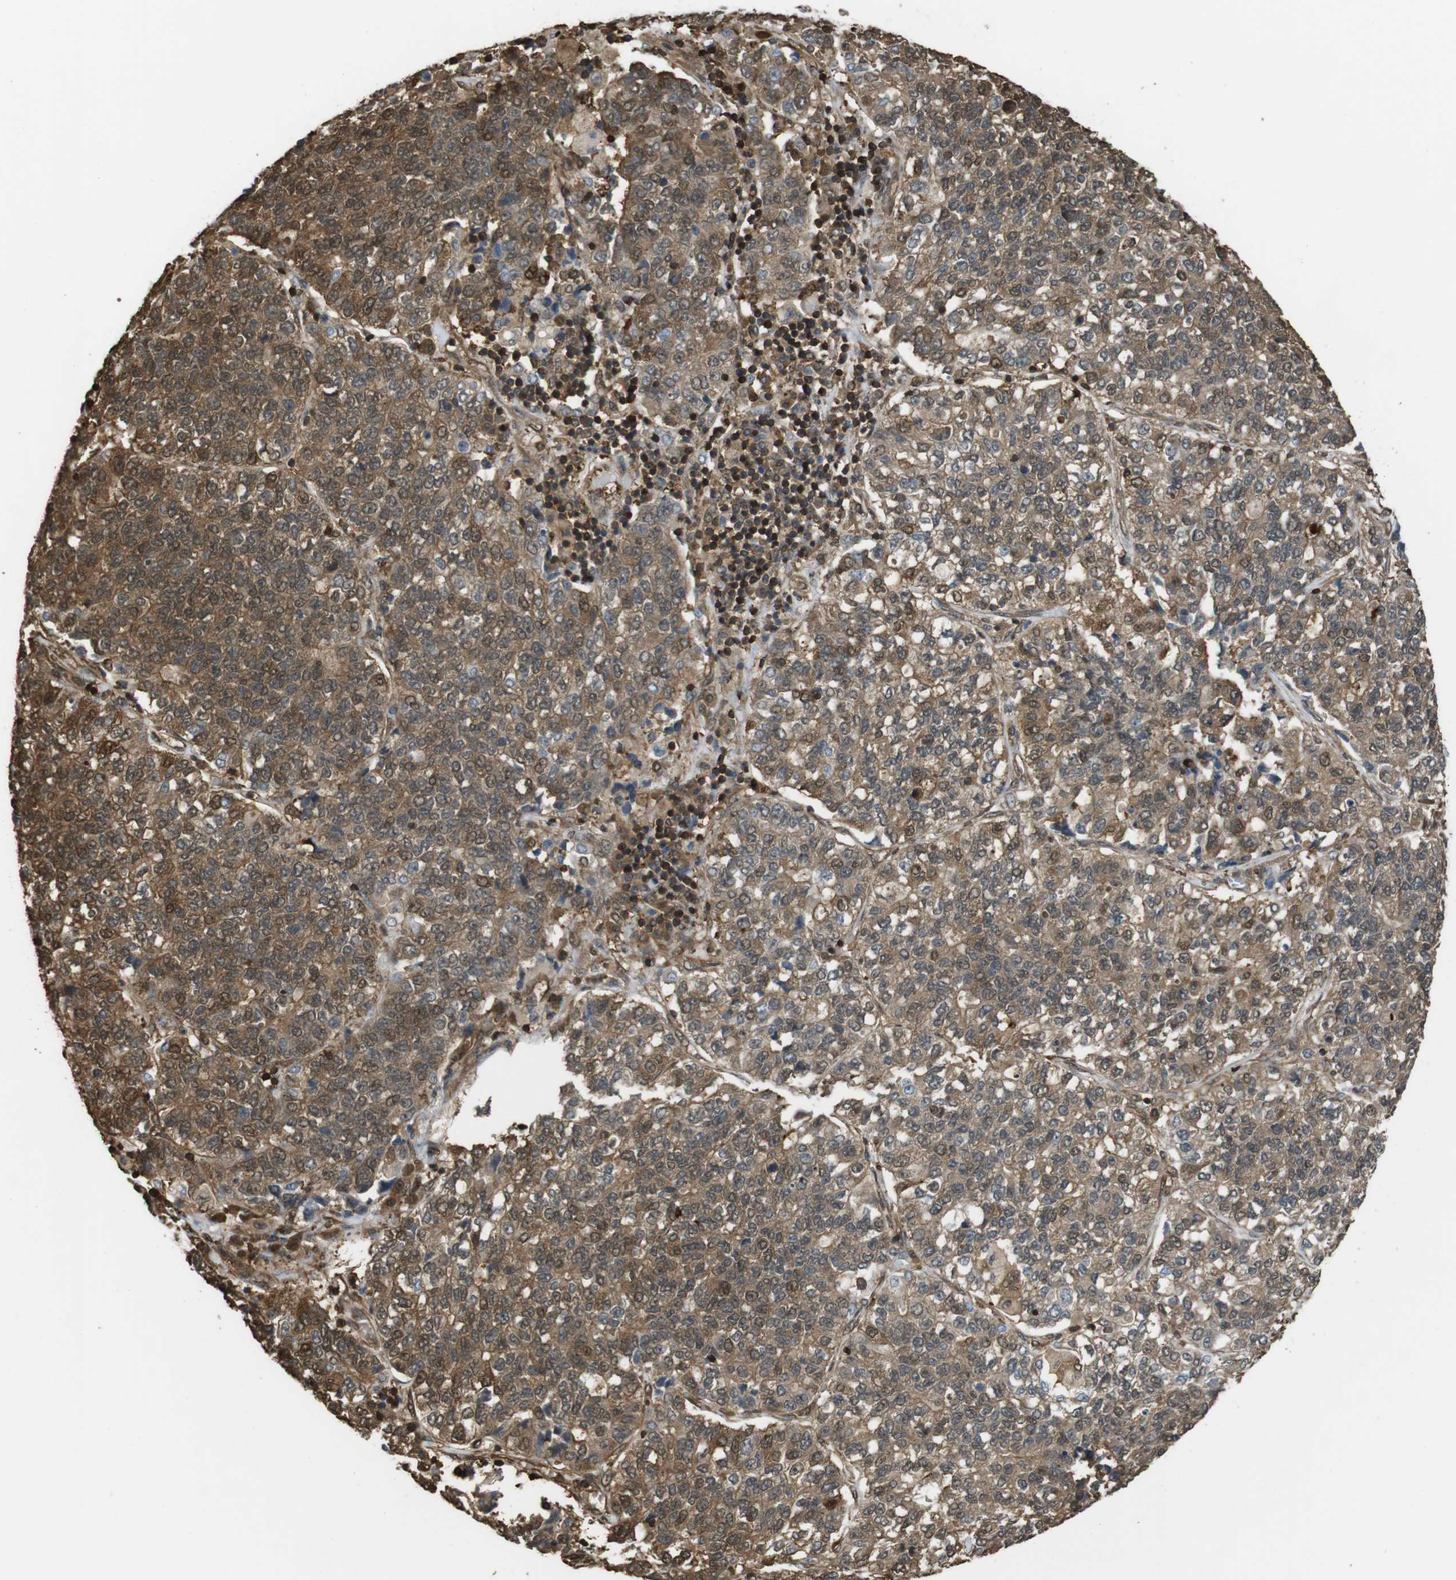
{"staining": {"intensity": "moderate", "quantity": ">75%", "location": "cytoplasmic/membranous,nuclear"}, "tissue": "lung cancer", "cell_type": "Tumor cells", "image_type": "cancer", "snomed": [{"axis": "morphology", "description": "Adenocarcinoma, NOS"}, {"axis": "topography", "description": "Lung"}], "caption": "Protein expression analysis of lung cancer shows moderate cytoplasmic/membranous and nuclear expression in approximately >75% of tumor cells. Nuclei are stained in blue.", "gene": "ARHGDIA", "patient": {"sex": "male", "age": 49}}